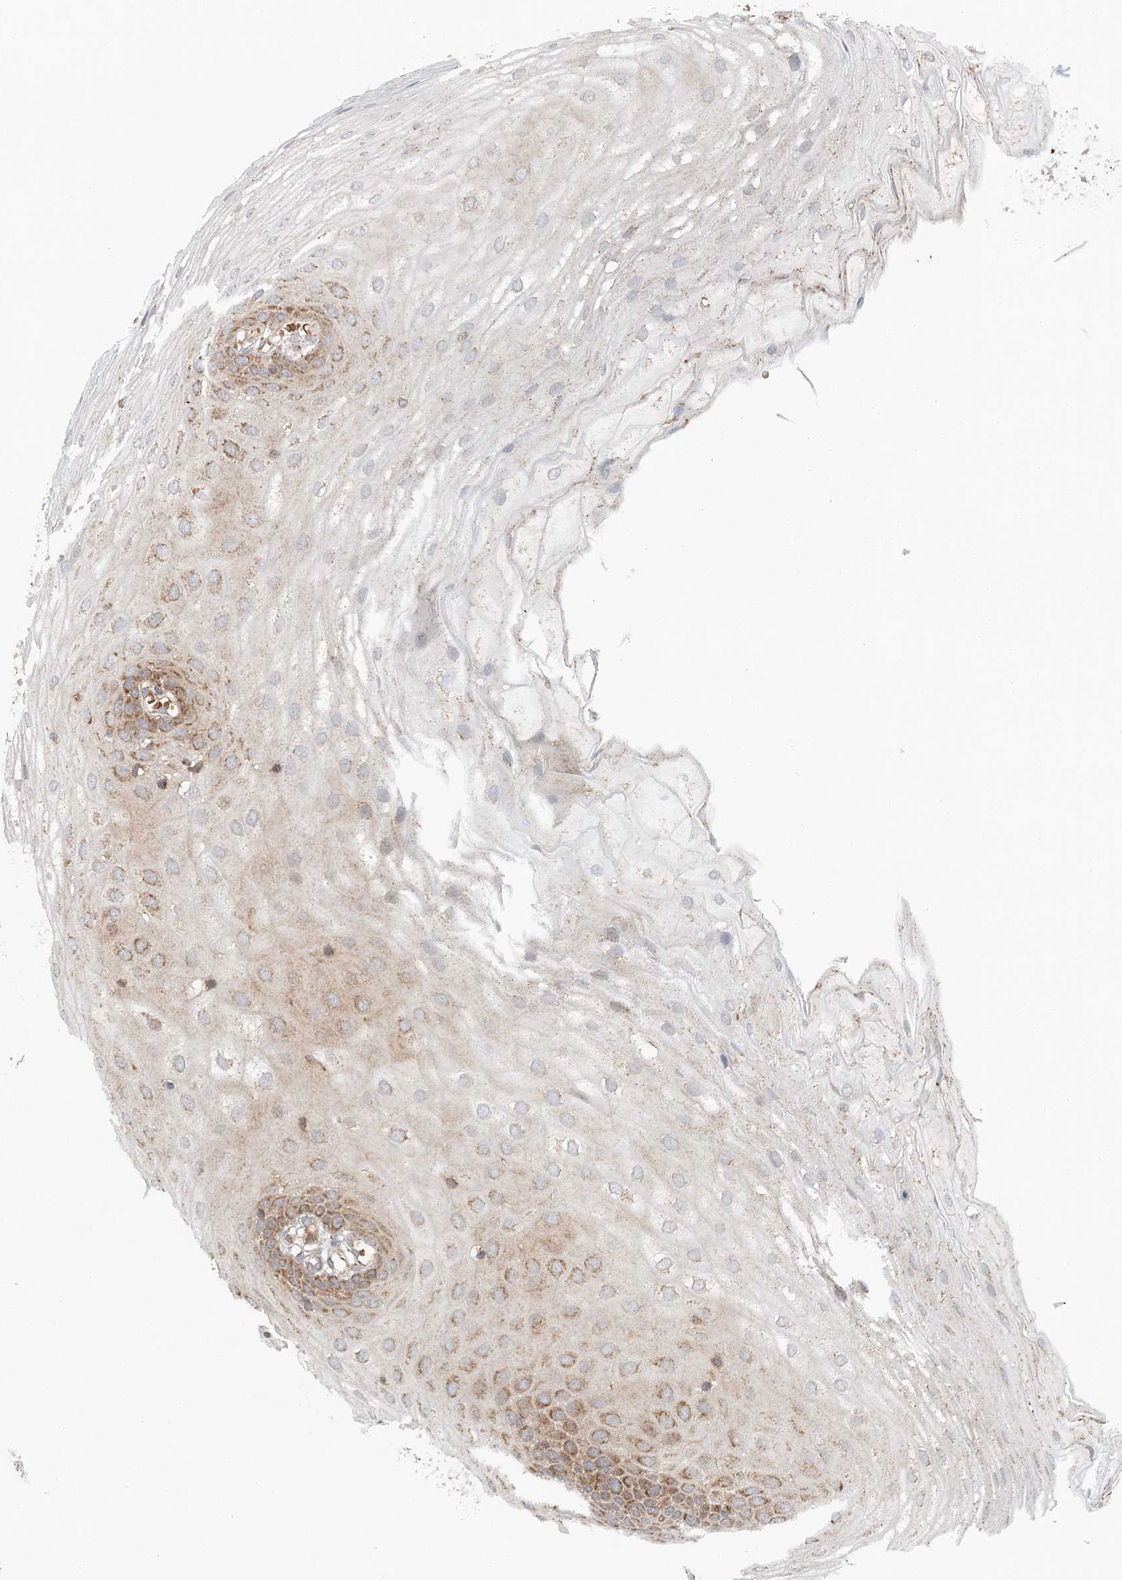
{"staining": {"intensity": "moderate", "quantity": "<25%", "location": "cytoplasmic/membranous"}, "tissue": "oral mucosa", "cell_type": "Squamous epithelial cells", "image_type": "normal", "snomed": [{"axis": "morphology", "description": "Normal tissue, NOS"}, {"axis": "topography", "description": "Oral tissue"}], "caption": "Protein staining of benign oral mucosa displays moderate cytoplasmic/membranous positivity in about <25% of squamous epithelial cells. The staining is performed using DAB (3,3'-diaminobenzidine) brown chromogen to label protein expression. The nuclei are counter-stained blue using hematoxylin.", "gene": "ENSG00000273217", "patient": {"sex": "male", "age": 68}}